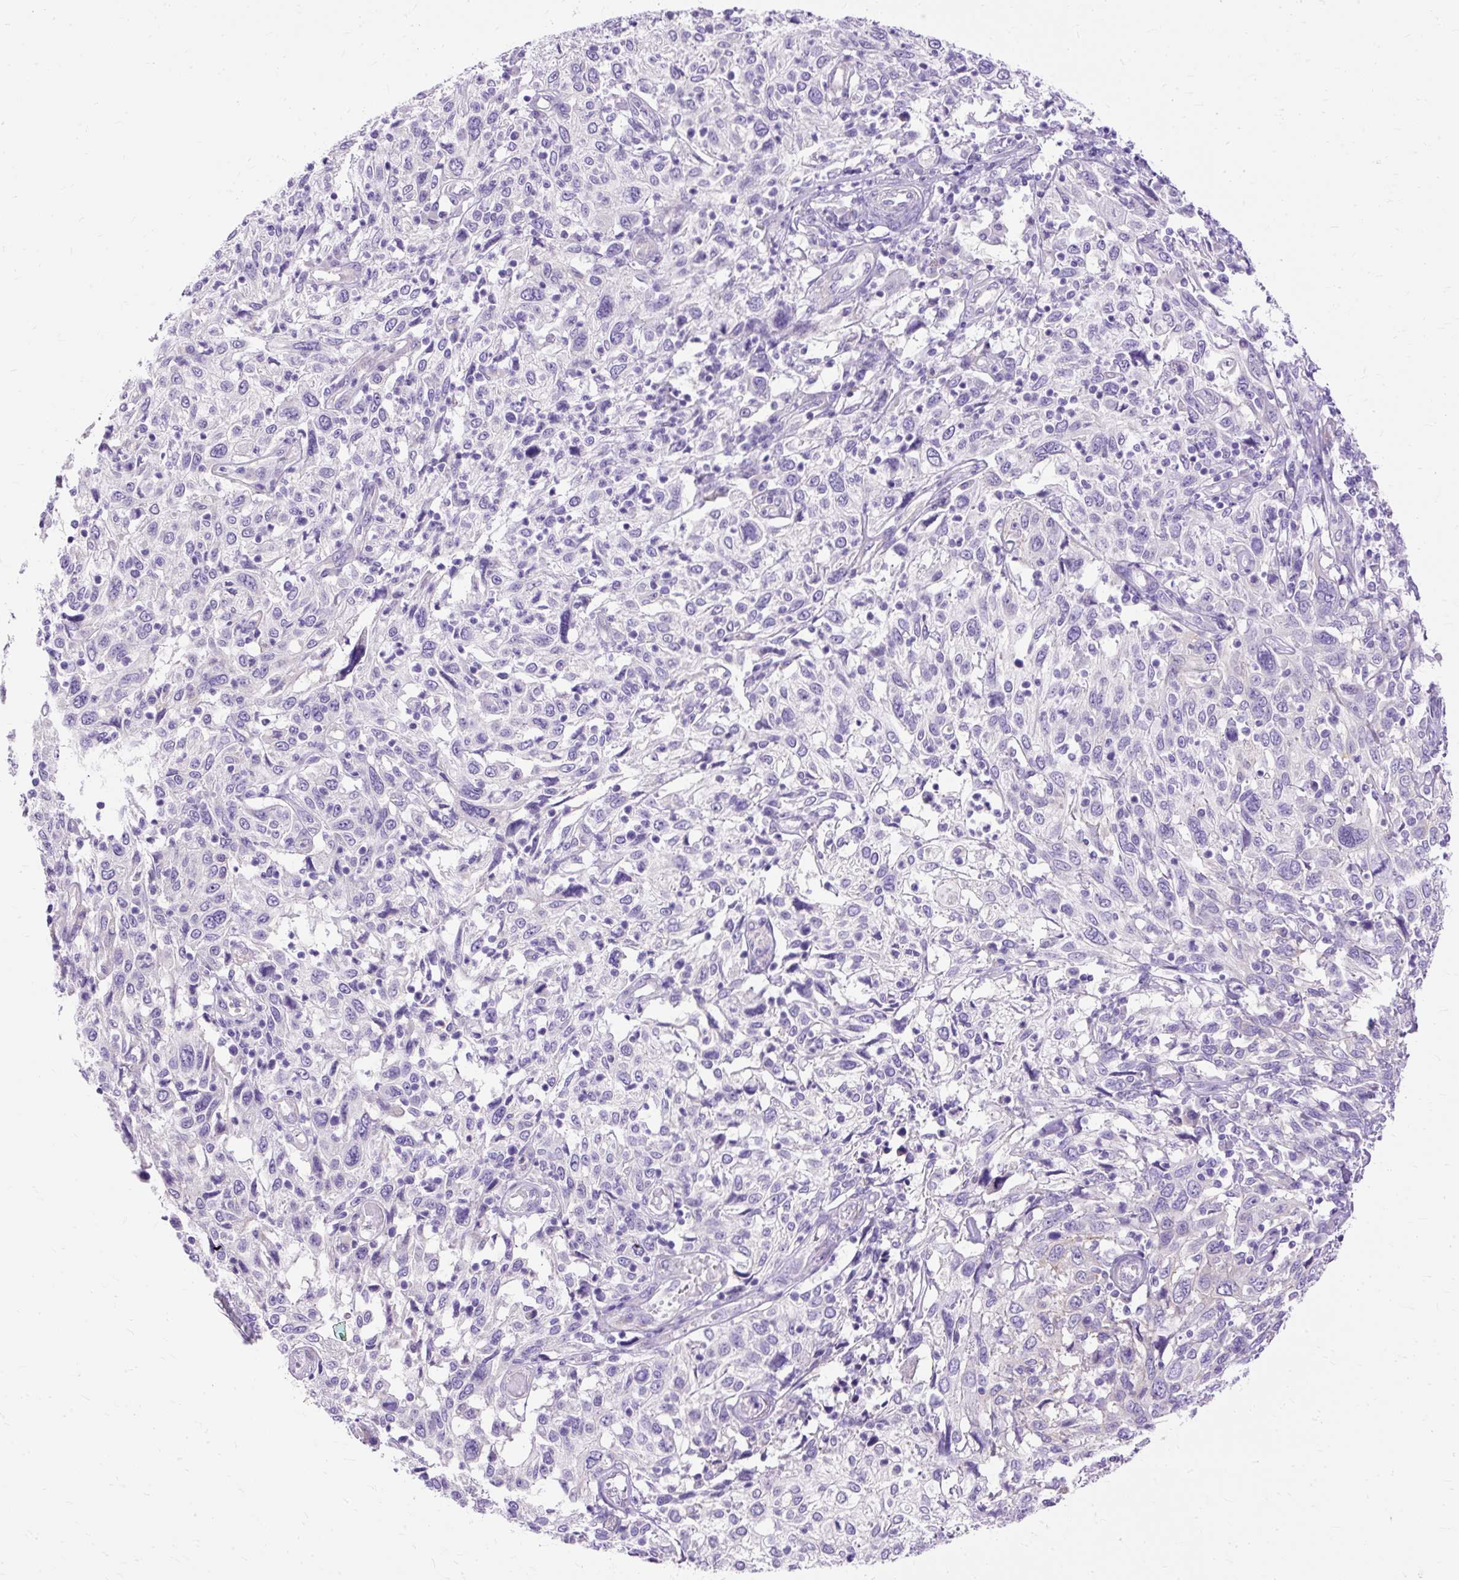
{"staining": {"intensity": "negative", "quantity": "none", "location": "none"}, "tissue": "cervical cancer", "cell_type": "Tumor cells", "image_type": "cancer", "snomed": [{"axis": "morphology", "description": "Squamous cell carcinoma, NOS"}, {"axis": "topography", "description": "Cervix"}], "caption": "High magnification brightfield microscopy of squamous cell carcinoma (cervical) stained with DAB (3,3'-diaminobenzidine) (brown) and counterstained with hematoxylin (blue): tumor cells show no significant staining.", "gene": "MYO6", "patient": {"sex": "female", "age": 46}}